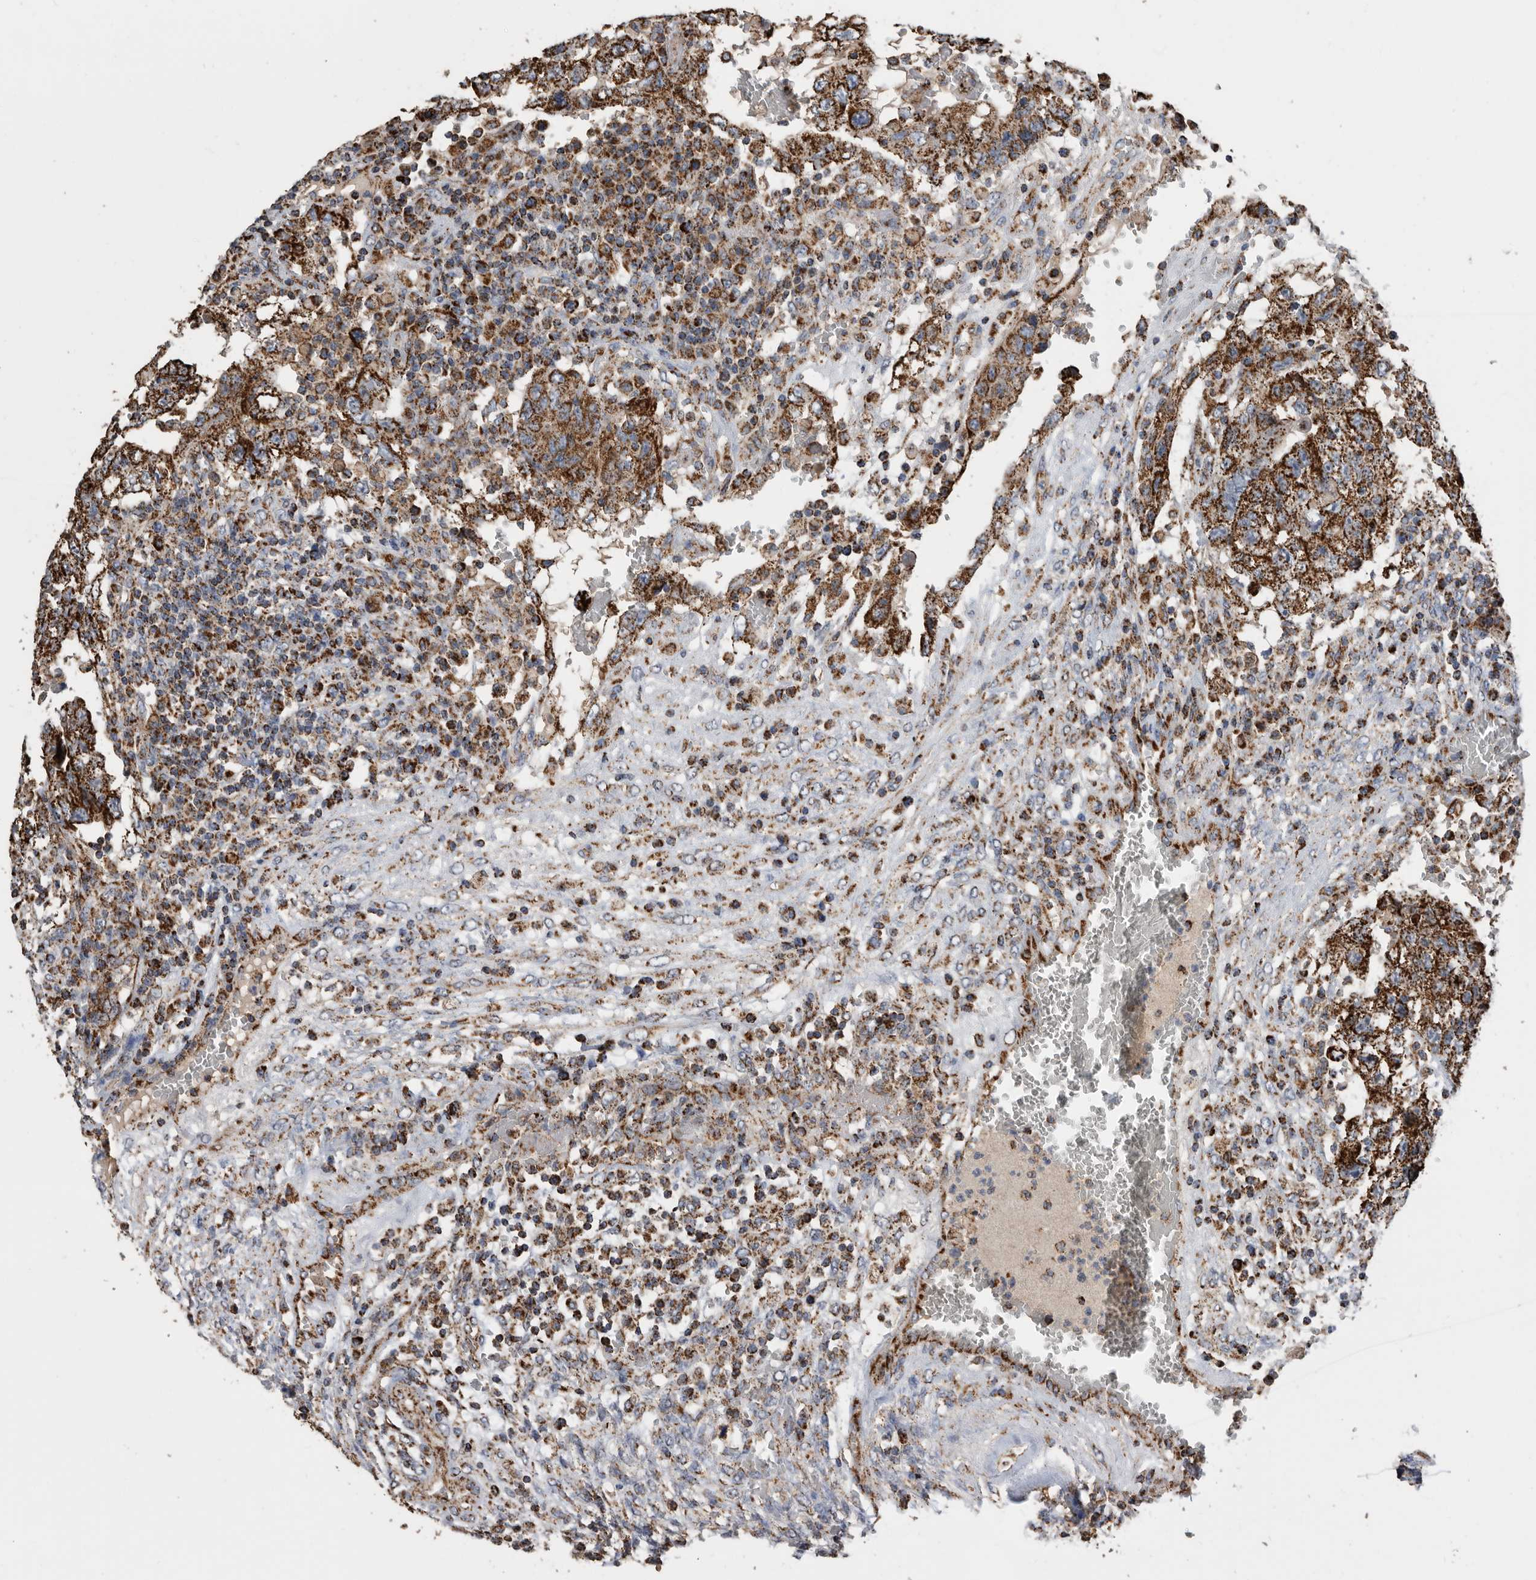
{"staining": {"intensity": "strong", "quantity": ">75%", "location": "cytoplasmic/membranous"}, "tissue": "testis cancer", "cell_type": "Tumor cells", "image_type": "cancer", "snomed": [{"axis": "morphology", "description": "Carcinoma, Embryonal, NOS"}, {"axis": "topography", "description": "Testis"}], "caption": "Immunohistochemistry (IHC) micrograph of human testis cancer (embryonal carcinoma) stained for a protein (brown), which shows high levels of strong cytoplasmic/membranous expression in approximately >75% of tumor cells.", "gene": "WFDC1", "patient": {"sex": "male", "age": 36}}